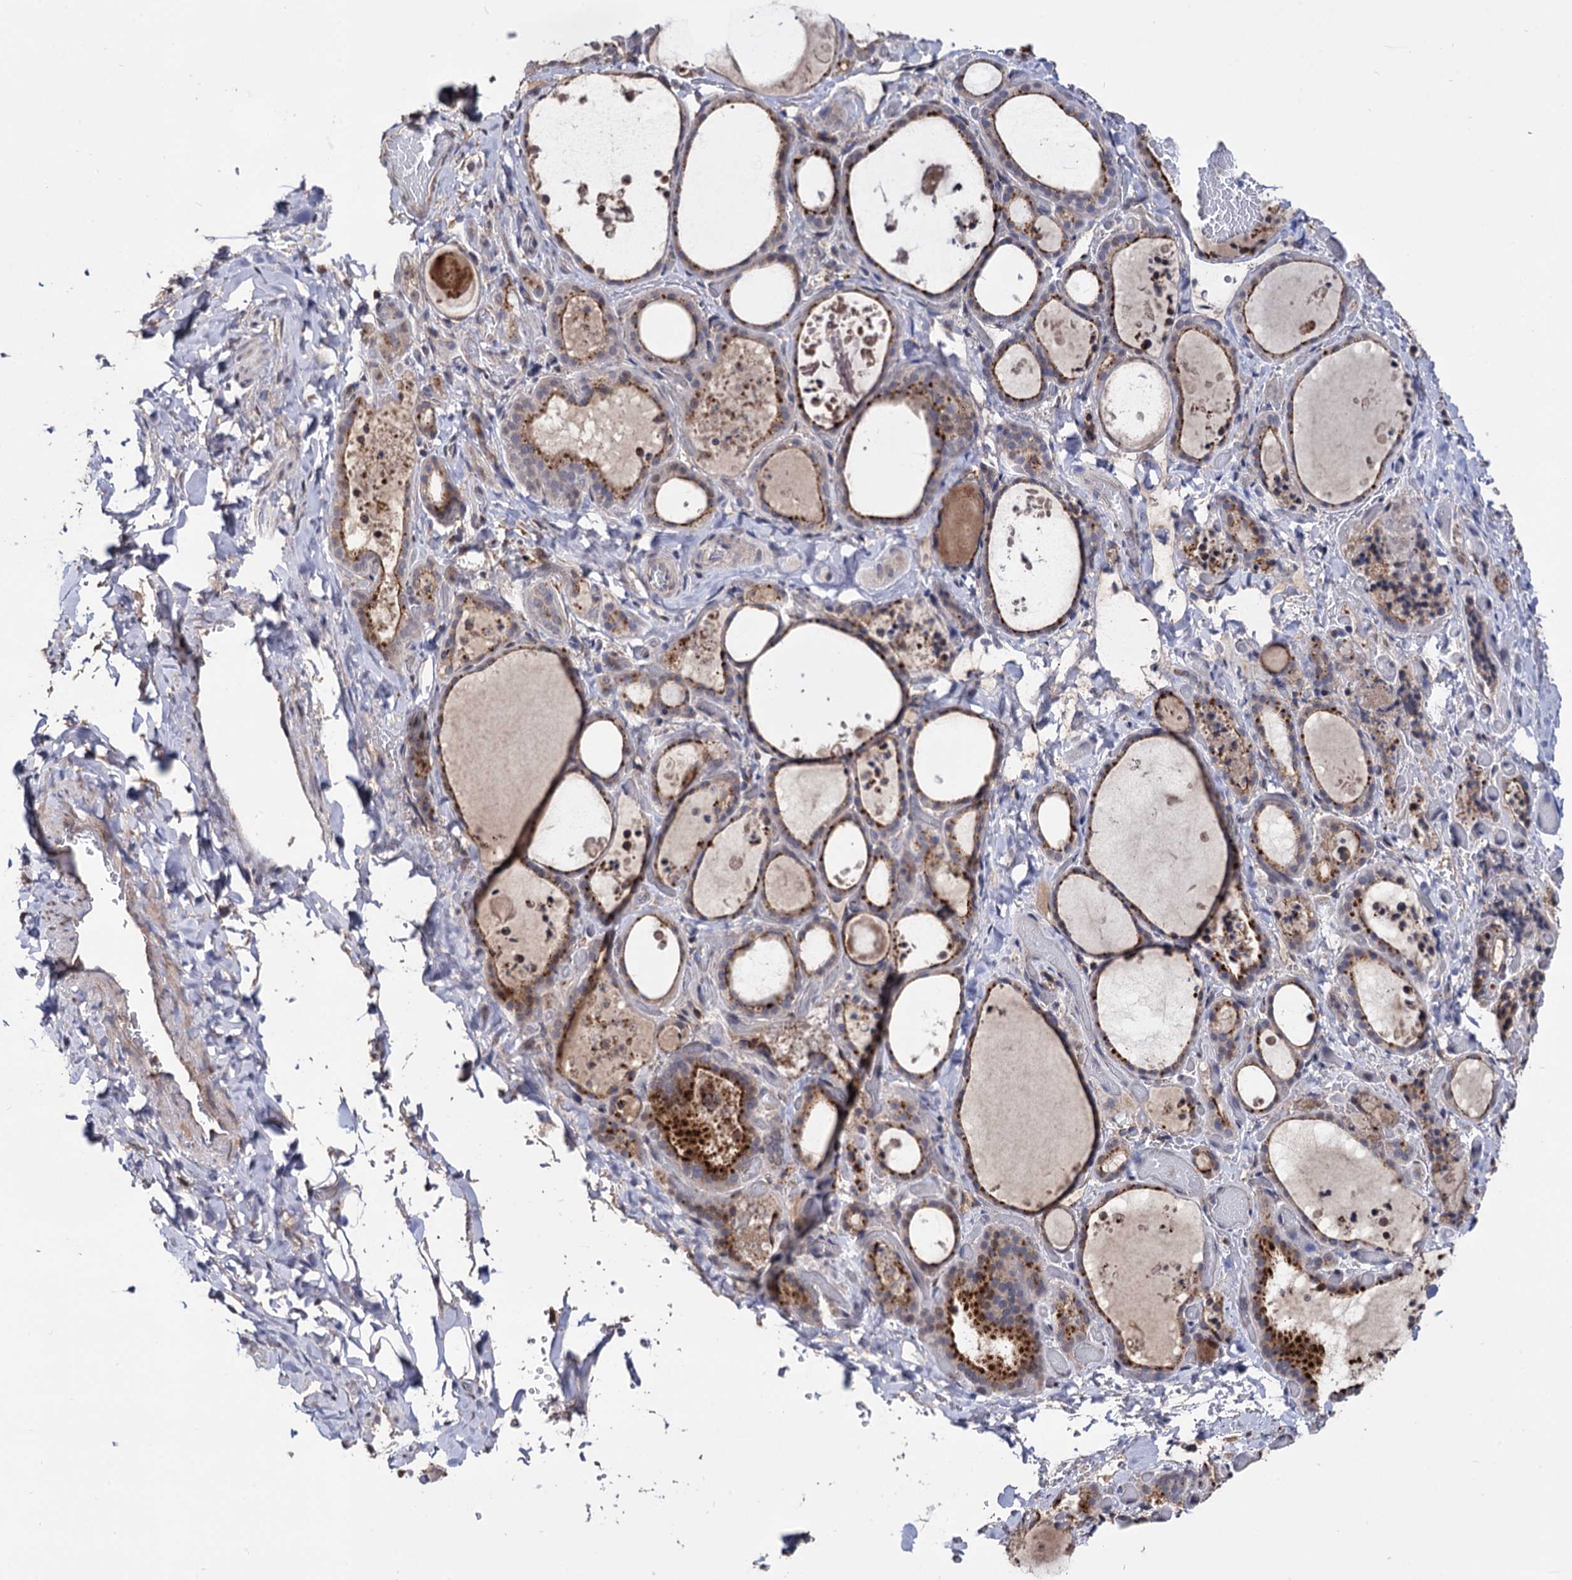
{"staining": {"intensity": "moderate", "quantity": "25%-75%", "location": "cytoplasmic/membranous"}, "tissue": "thyroid gland", "cell_type": "Glandular cells", "image_type": "normal", "snomed": [{"axis": "morphology", "description": "Normal tissue, NOS"}, {"axis": "topography", "description": "Thyroid gland"}], "caption": "Protein staining shows moderate cytoplasmic/membranous positivity in approximately 25%-75% of glandular cells in normal thyroid gland.", "gene": "MICAL2", "patient": {"sex": "female", "age": 44}}